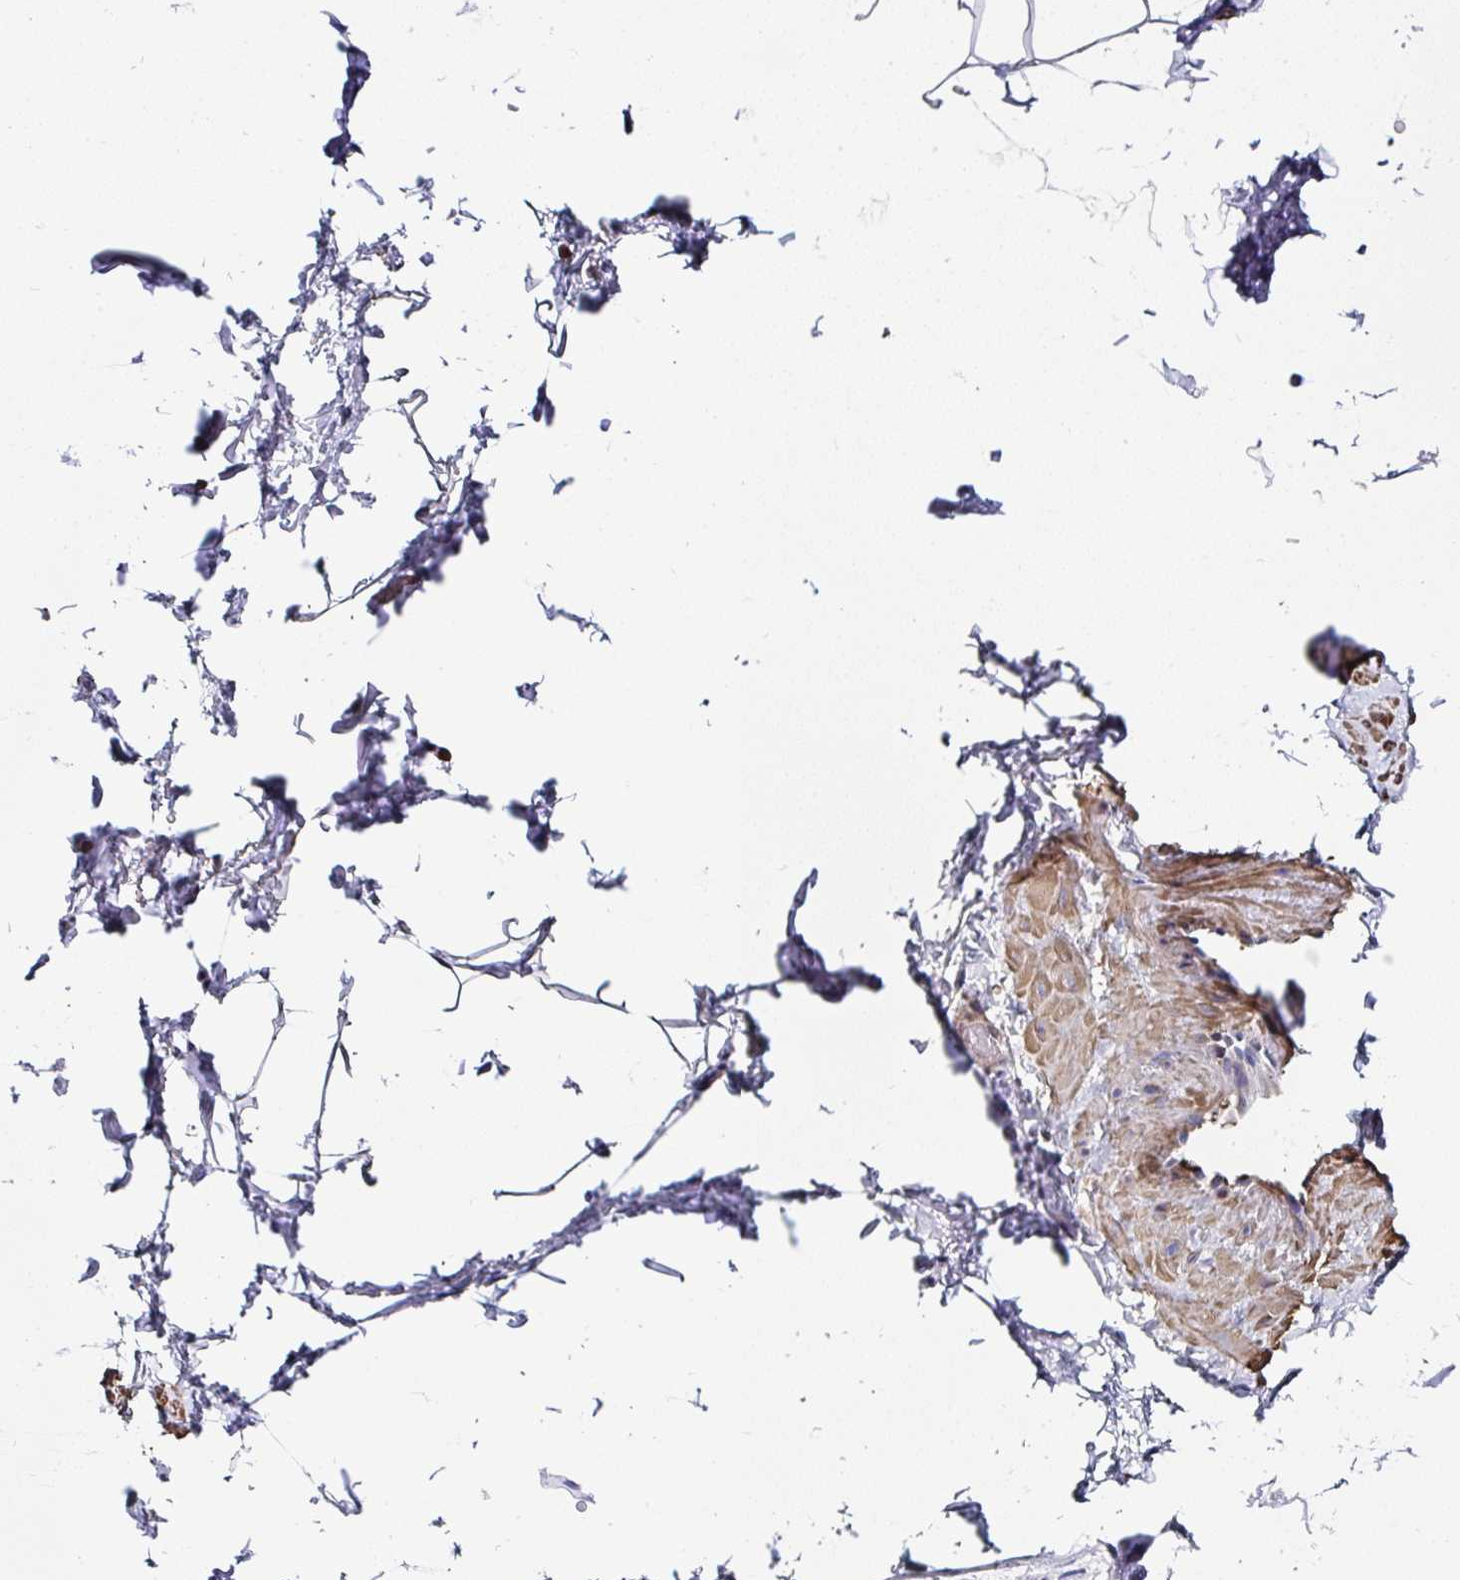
{"staining": {"intensity": "negative", "quantity": "none", "location": "none"}, "tissue": "adipose tissue", "cell_type": "Adipocytes", "image_type": "normal", "snomed": [{"axis": "morphology", "description": "Normal tissue, NOS"}, {"axis": "topography", "description": "Vascular tissue"}, {"axis": "topography", "description": "Peripheral nerve tissue"}], "caption": "This is a histopathology image of IHC staining of unremarkable adipose tissue, which shows no staining in adipocytes. Nuclei are stained in blue.", "gene": "PPFIA4", "patient": {"sex": "male", "age": 41}}